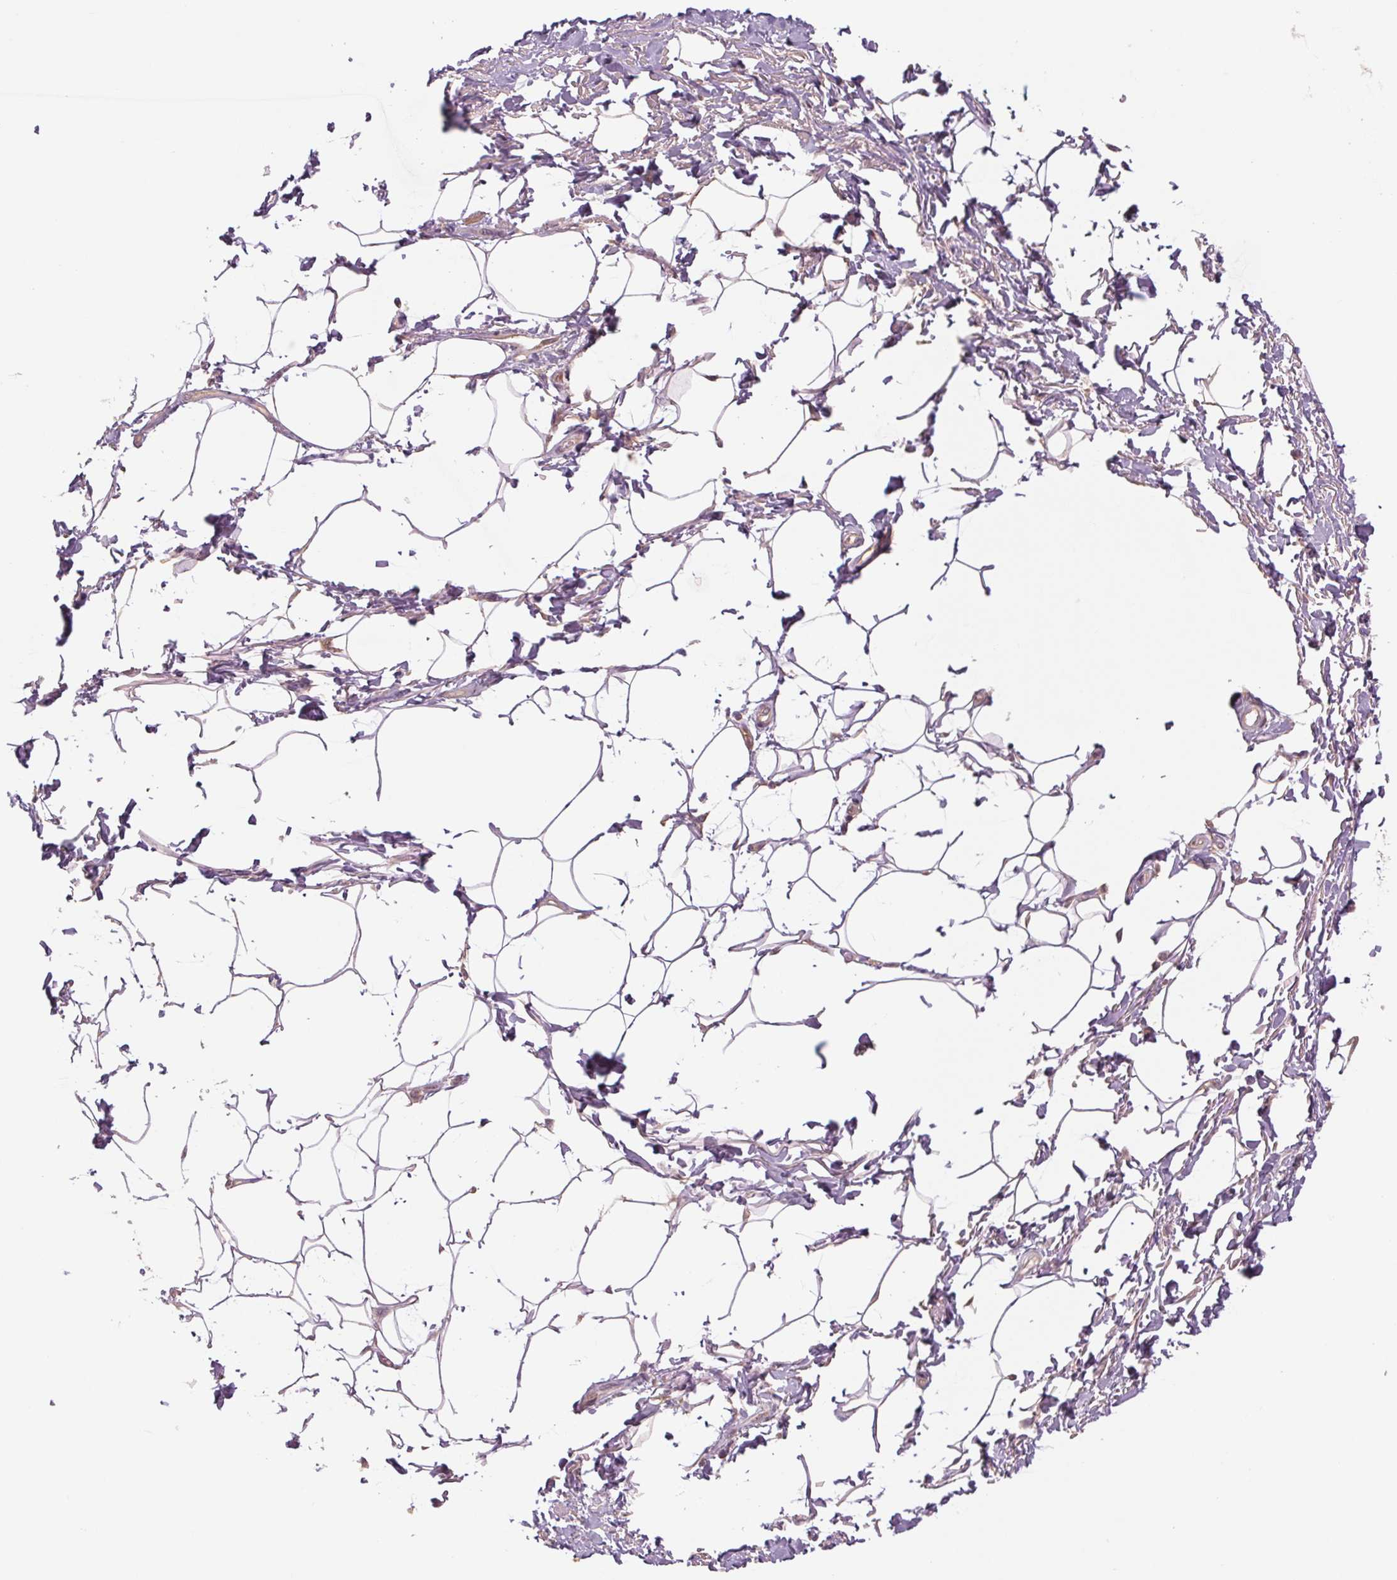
{"staining": {"intensity": "moderate", "quantity": "25%-75%", "location": "cytoplasmic/membranous"}, "tissue": "adipose tissue", "cell_type": "Adipocytes", "image_type": "normal", "snomed": [{"axis": "morphology", "description": "Normal tissue, NOS"}, {"axis": "topography", "description": "Peripheral nerve tissue"}], "caption": "Adipose tissue was stained to show a protein in brown. There is medium levels of moderate cytoplasmic/membranous staining in approximately 25%-75% of adipocytes. (DAB = brown stain, brightfield microscopy at high magnification).", "gene": "PPIAL4A", "patient": {"sex": "male", "age": 51}}